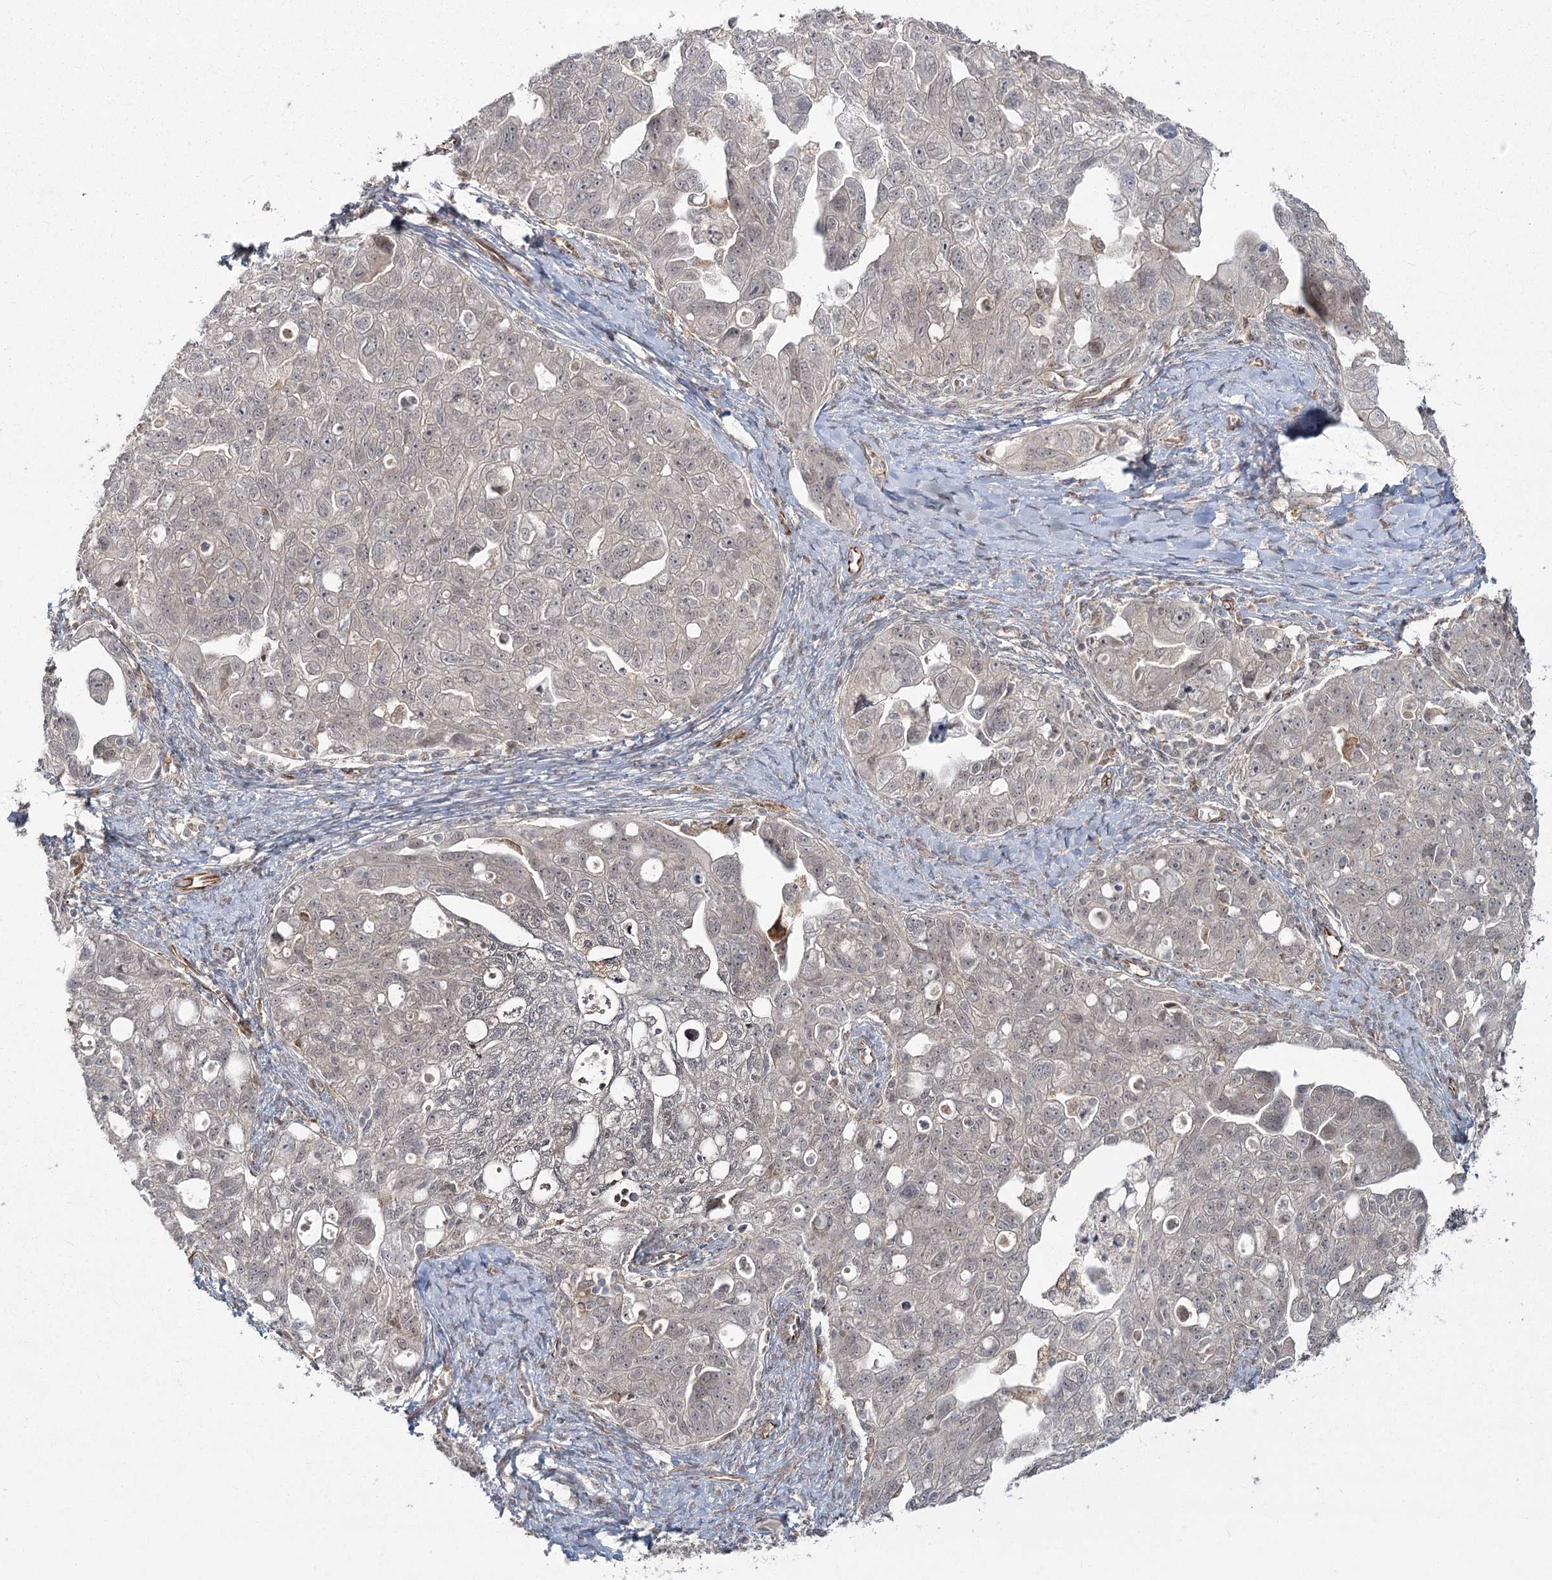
{"staining": {"intensity": "weak", "quantity": "25%-75%", "location": "cytoplasmic/membranous"}, "tissue": "ovarian cancer", "cell_type": "Tumor cells", "image_type": "cancer", "snomed": [{"axis": "morphology", "description": "Carcinoma, NOS"}, {"axis": "morphology", "description": "Cystadenocarcinoma, serous, NOS"}, {"axis": "topography", "description": "Ovary"}], "caption": "A histopathology image showing weak cytoplasmic/membranous positivity in about 25%-75% of tumor cells in carcinoma (ovarian), as visualized by brown immunohistochemical staining.", "gene": "AP2M1", "patient": {"sex": "female", "age": 69}}